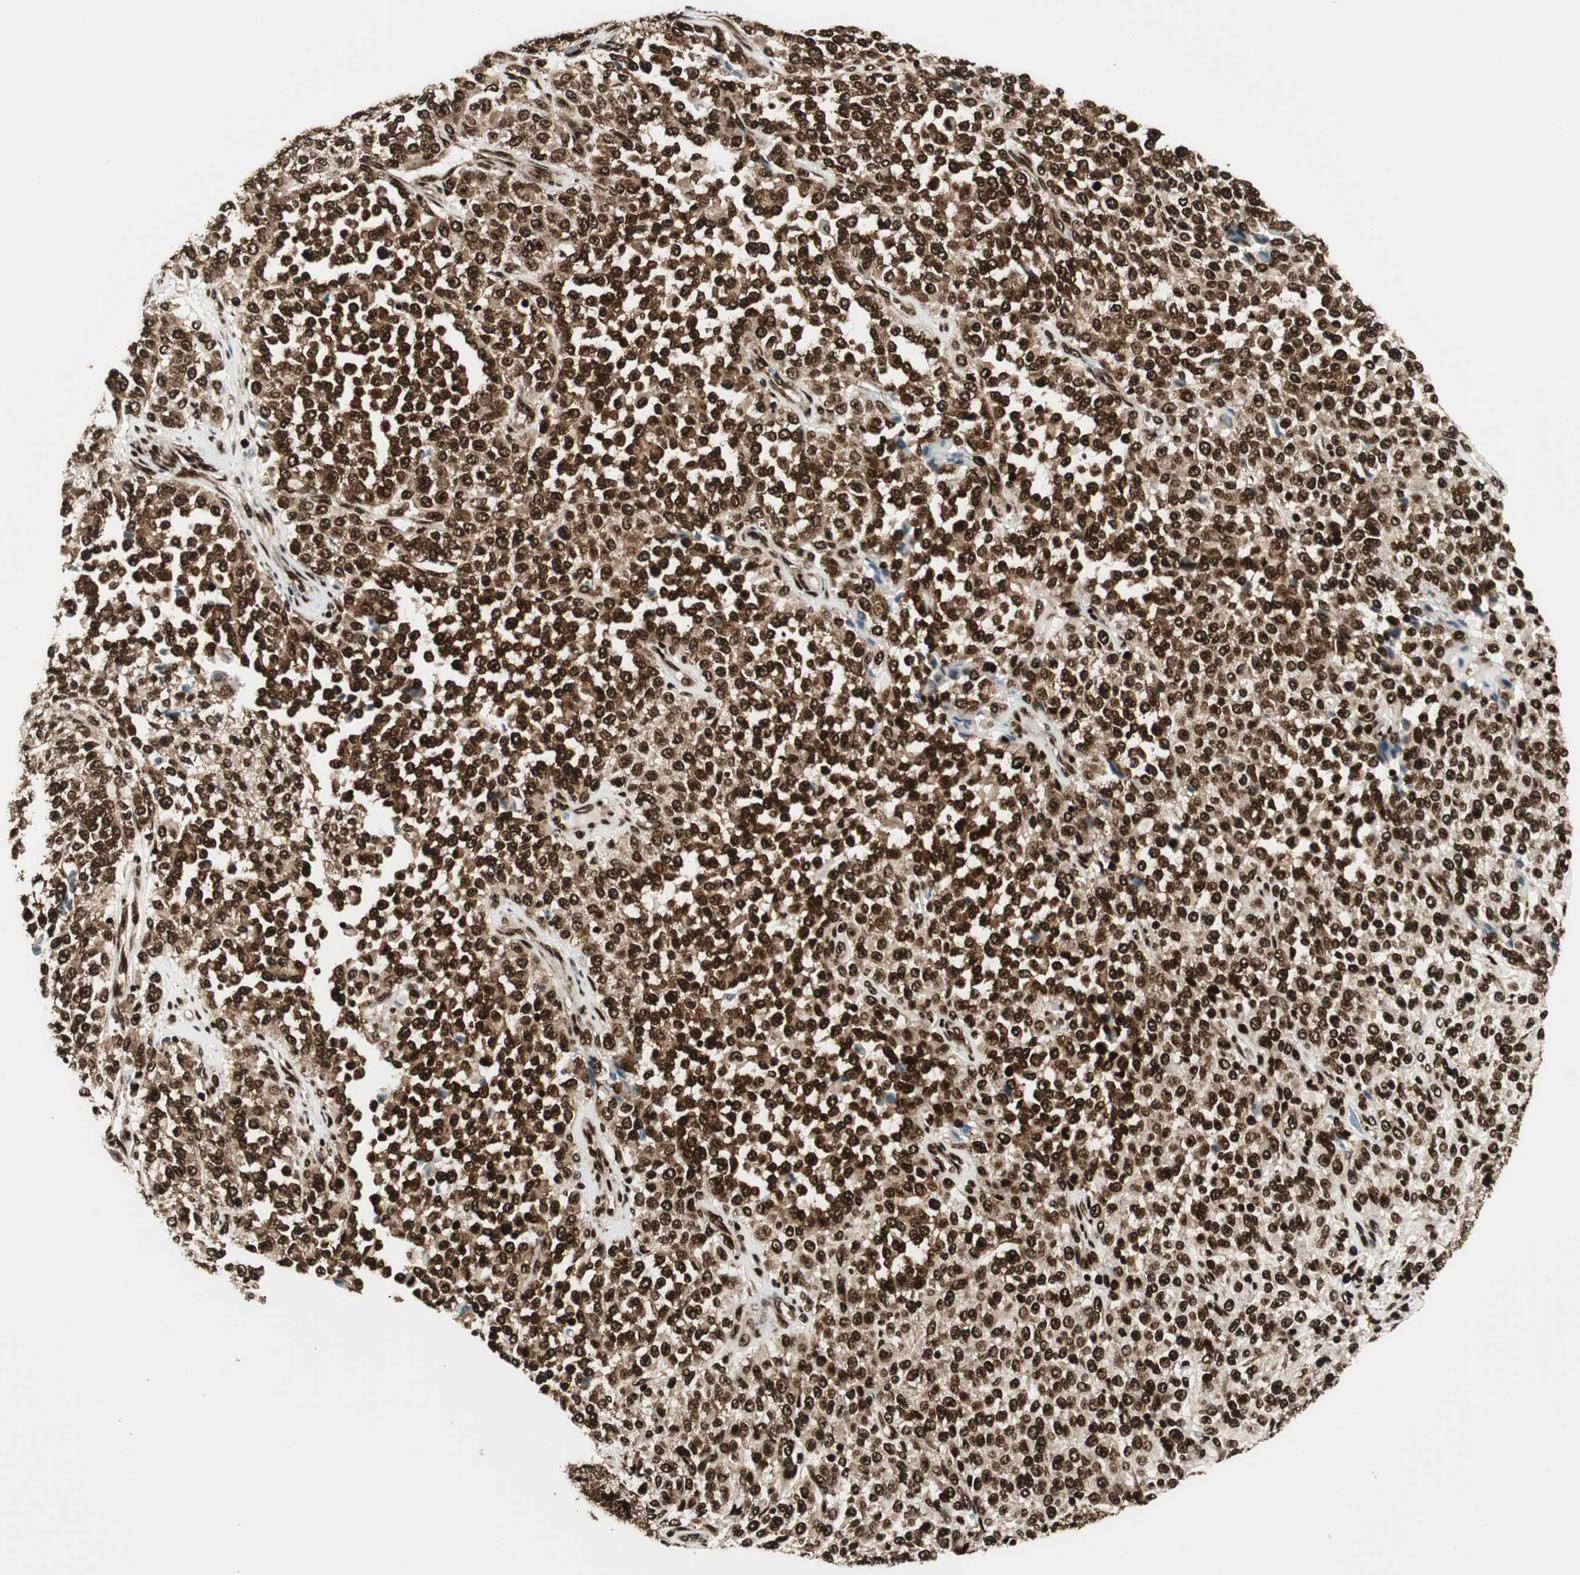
{"staining": {"intensity": "strong", "quantity": ">75%", "location": "nuclear"}, "tissue": "melanoma", "cell_type": "Tumor cells", "image_type": "cancer", "snomed": [{"axis": "morphology", "description": "Malignant melanoma, Metastatic site"}, {"axis": "topography", "description": "Pancreas"}], "caption": "Malignant melanoma (metastatic site) stained with DAB immunohistochemistry shows high levels of strong nuclear positivity in approximately >75% of tumor cells.", "gene": "EWSR1", "patient": {"sex": "female", "age": 30}}